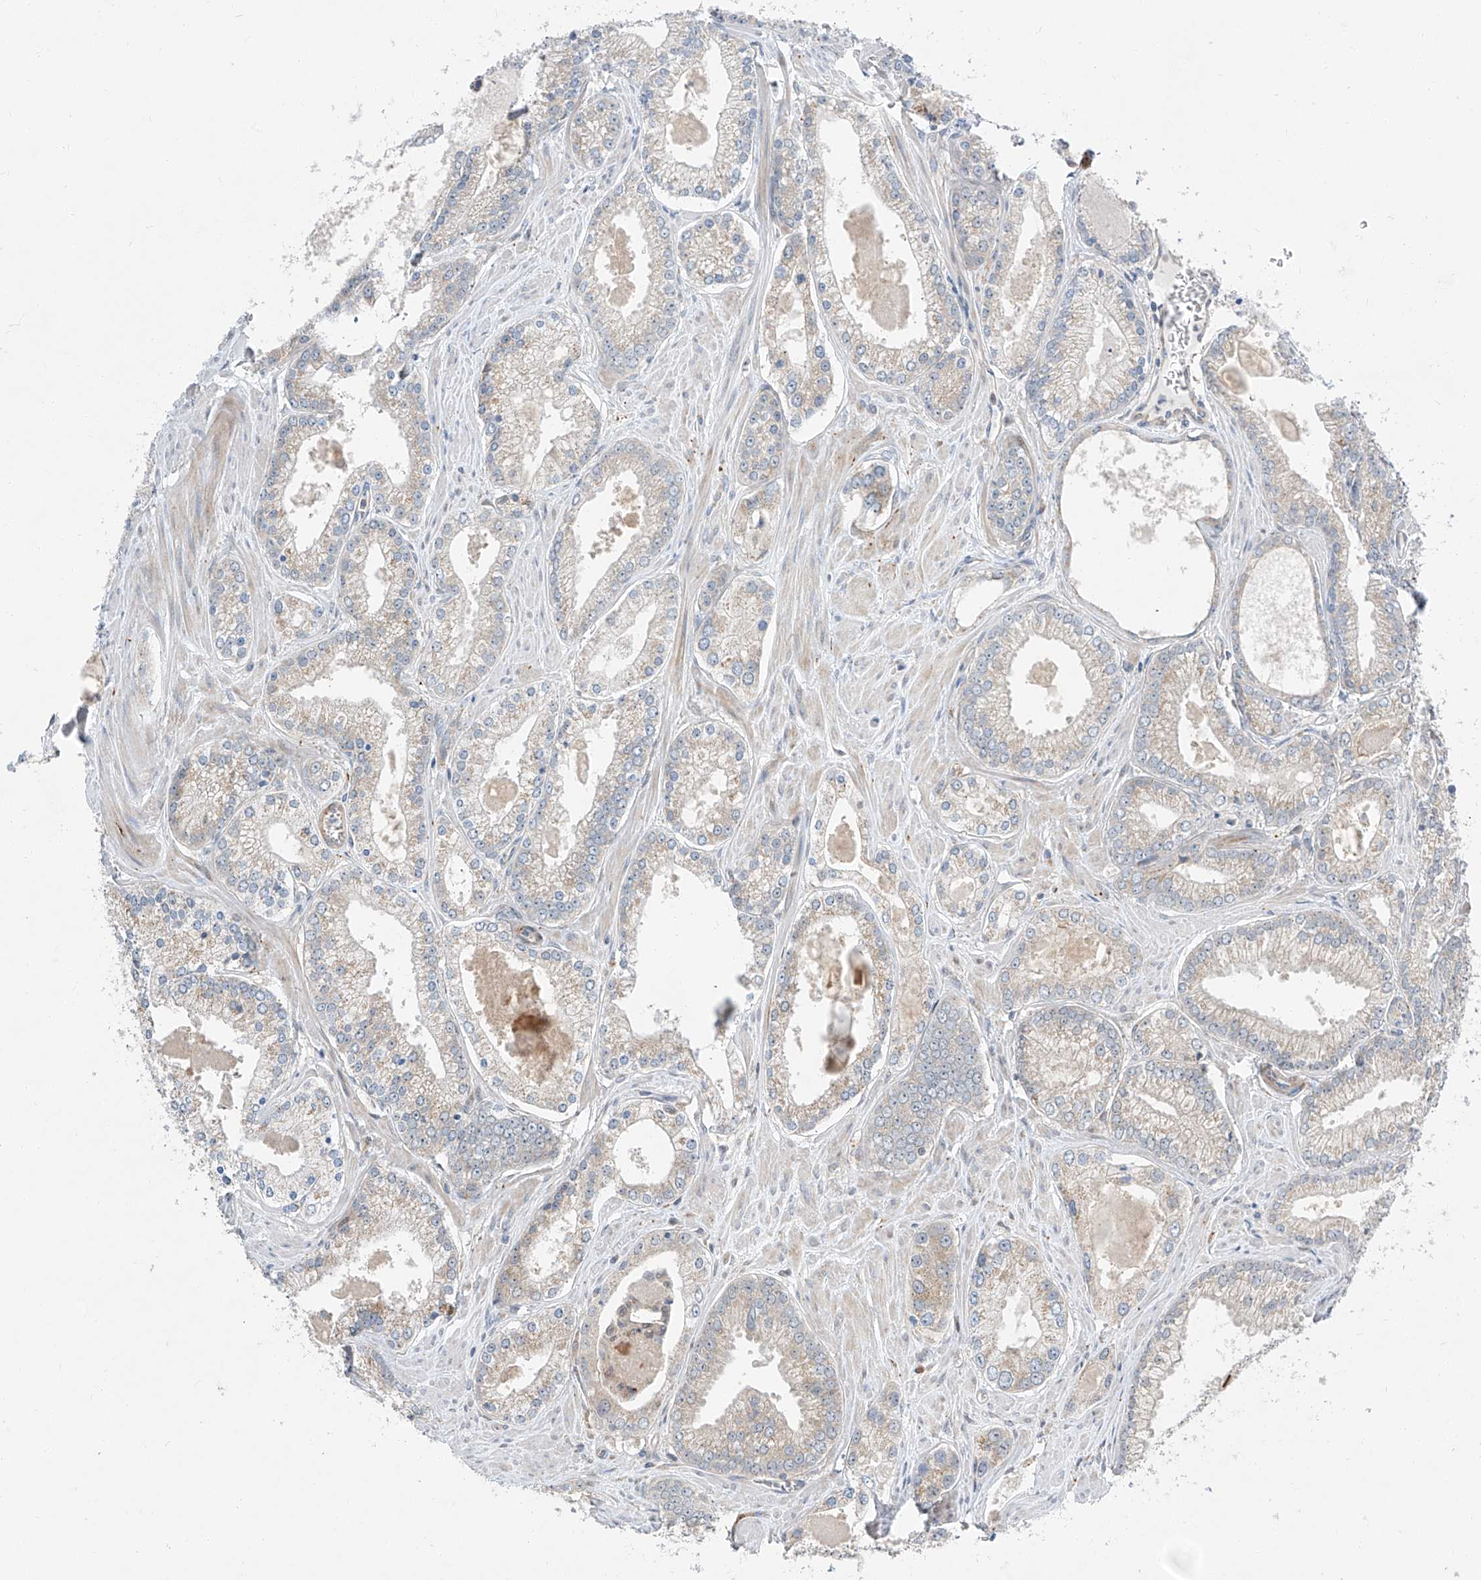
{"staining": {"intensity": "weak", "quantity": "<25%", "location": "cytoplasmic/membranous"}, "tissue": "prostate cancer", "cell_type": "Tumor cells", "image_type": "cancer", "snomed": [{"axis": "morphology", "description": "Adenocarcinoma, Low grade"}, {"axis": "topography", "description": "Prostate"}], "caption": "This is an immunohistochemistry photomicrograph of prostate cancer (adenocarcinoma (low-grade)). There is no staining in tumor cells.", "gene": "CLDND1", "patient": {"sex": "male", "age": 54}}